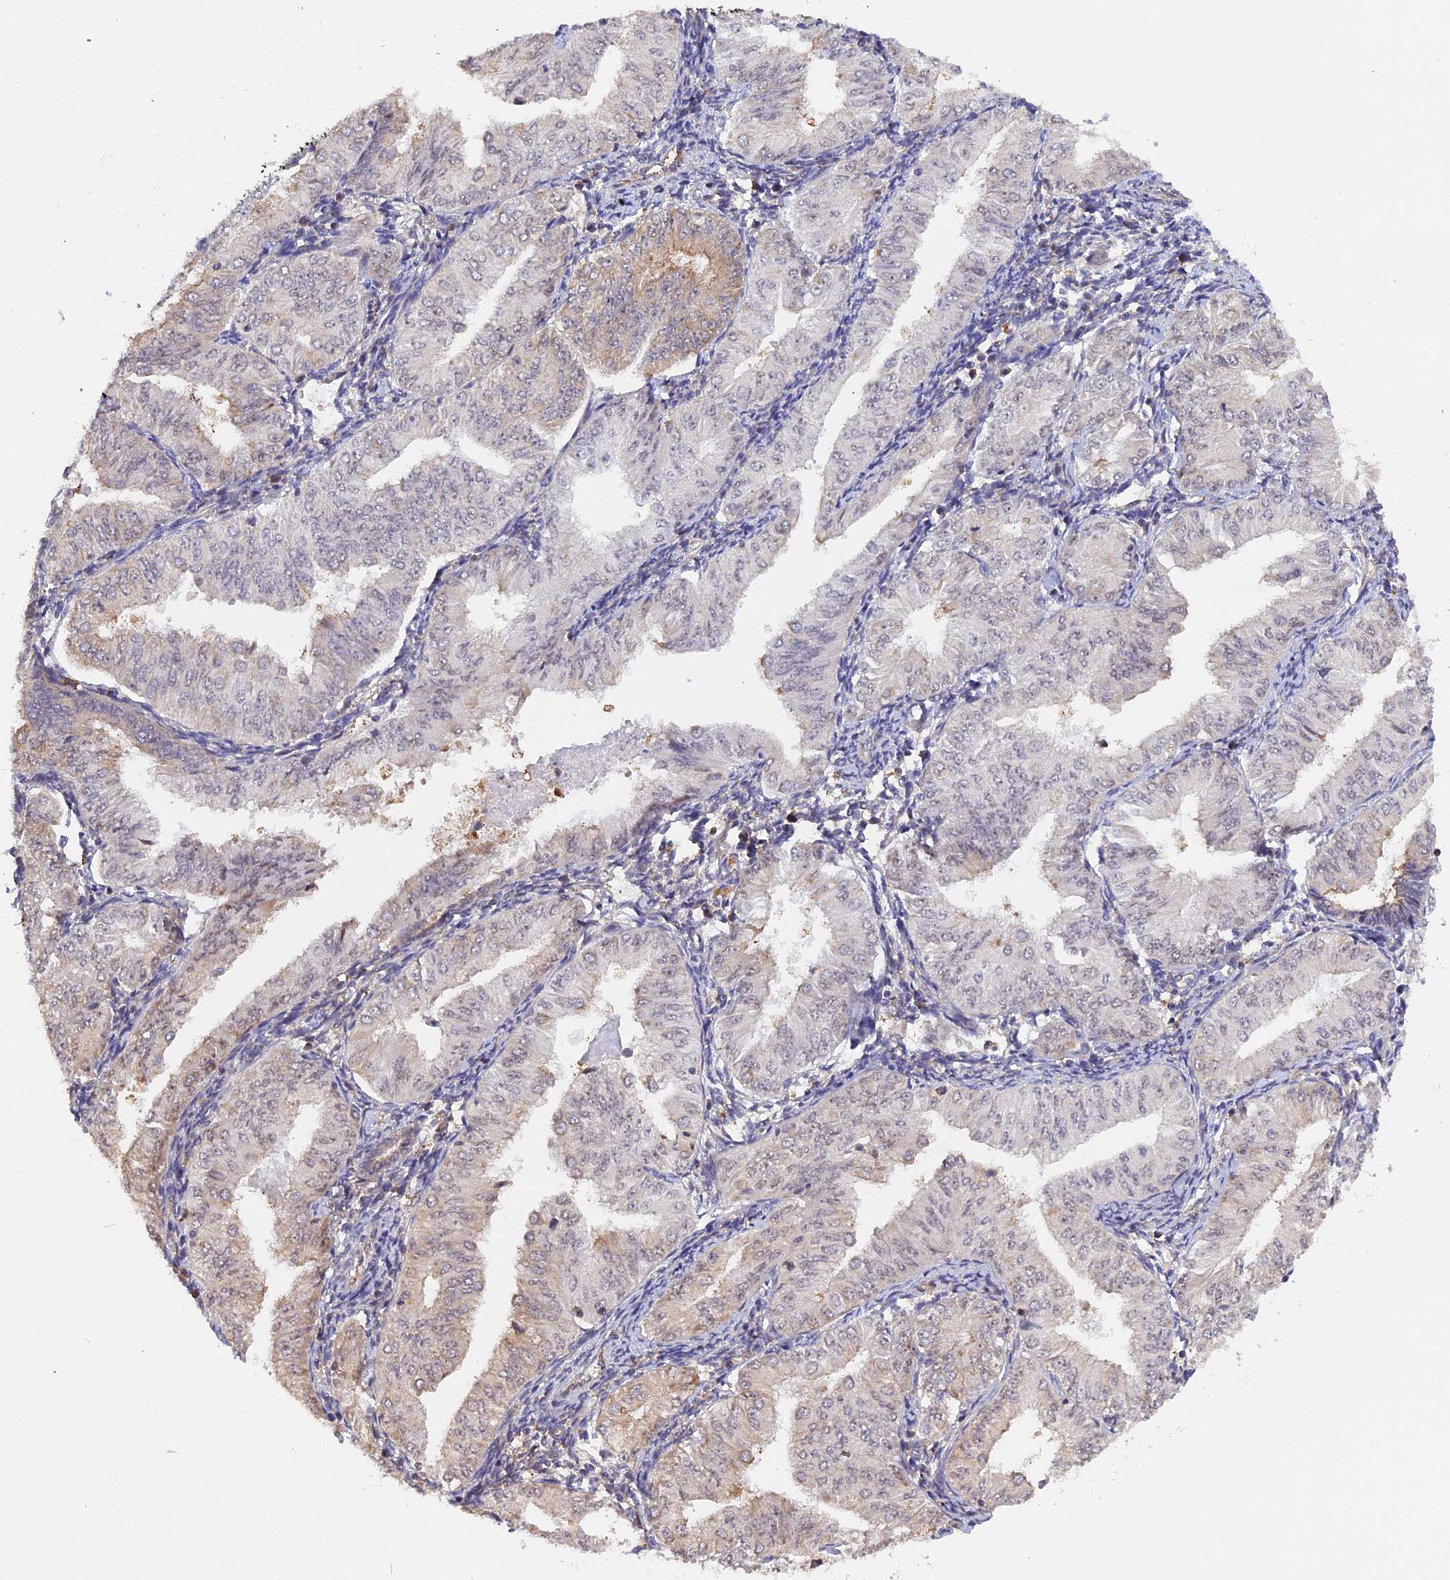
{"staining": {"intensity": "negative", "quantity": "none", "location": "none"}, "tissue": "endometrial cancer", "cell_type": "Tumor cells", "image_type": "cancer", "snomed": [{"axis": "morphology", "description": "Normal tissue, NOS"}, {"axis": "morphology", "description": "Adenocarcinoma, NOS"}, {"axis": "topography", "description": "Endometrium"}], "caption": "Image shows no significant protein positivity in tumor cells of adenocarcinoma (endometrial).", "gene": "ZNF428", "patient": {"sex": "female", "age": 53}}